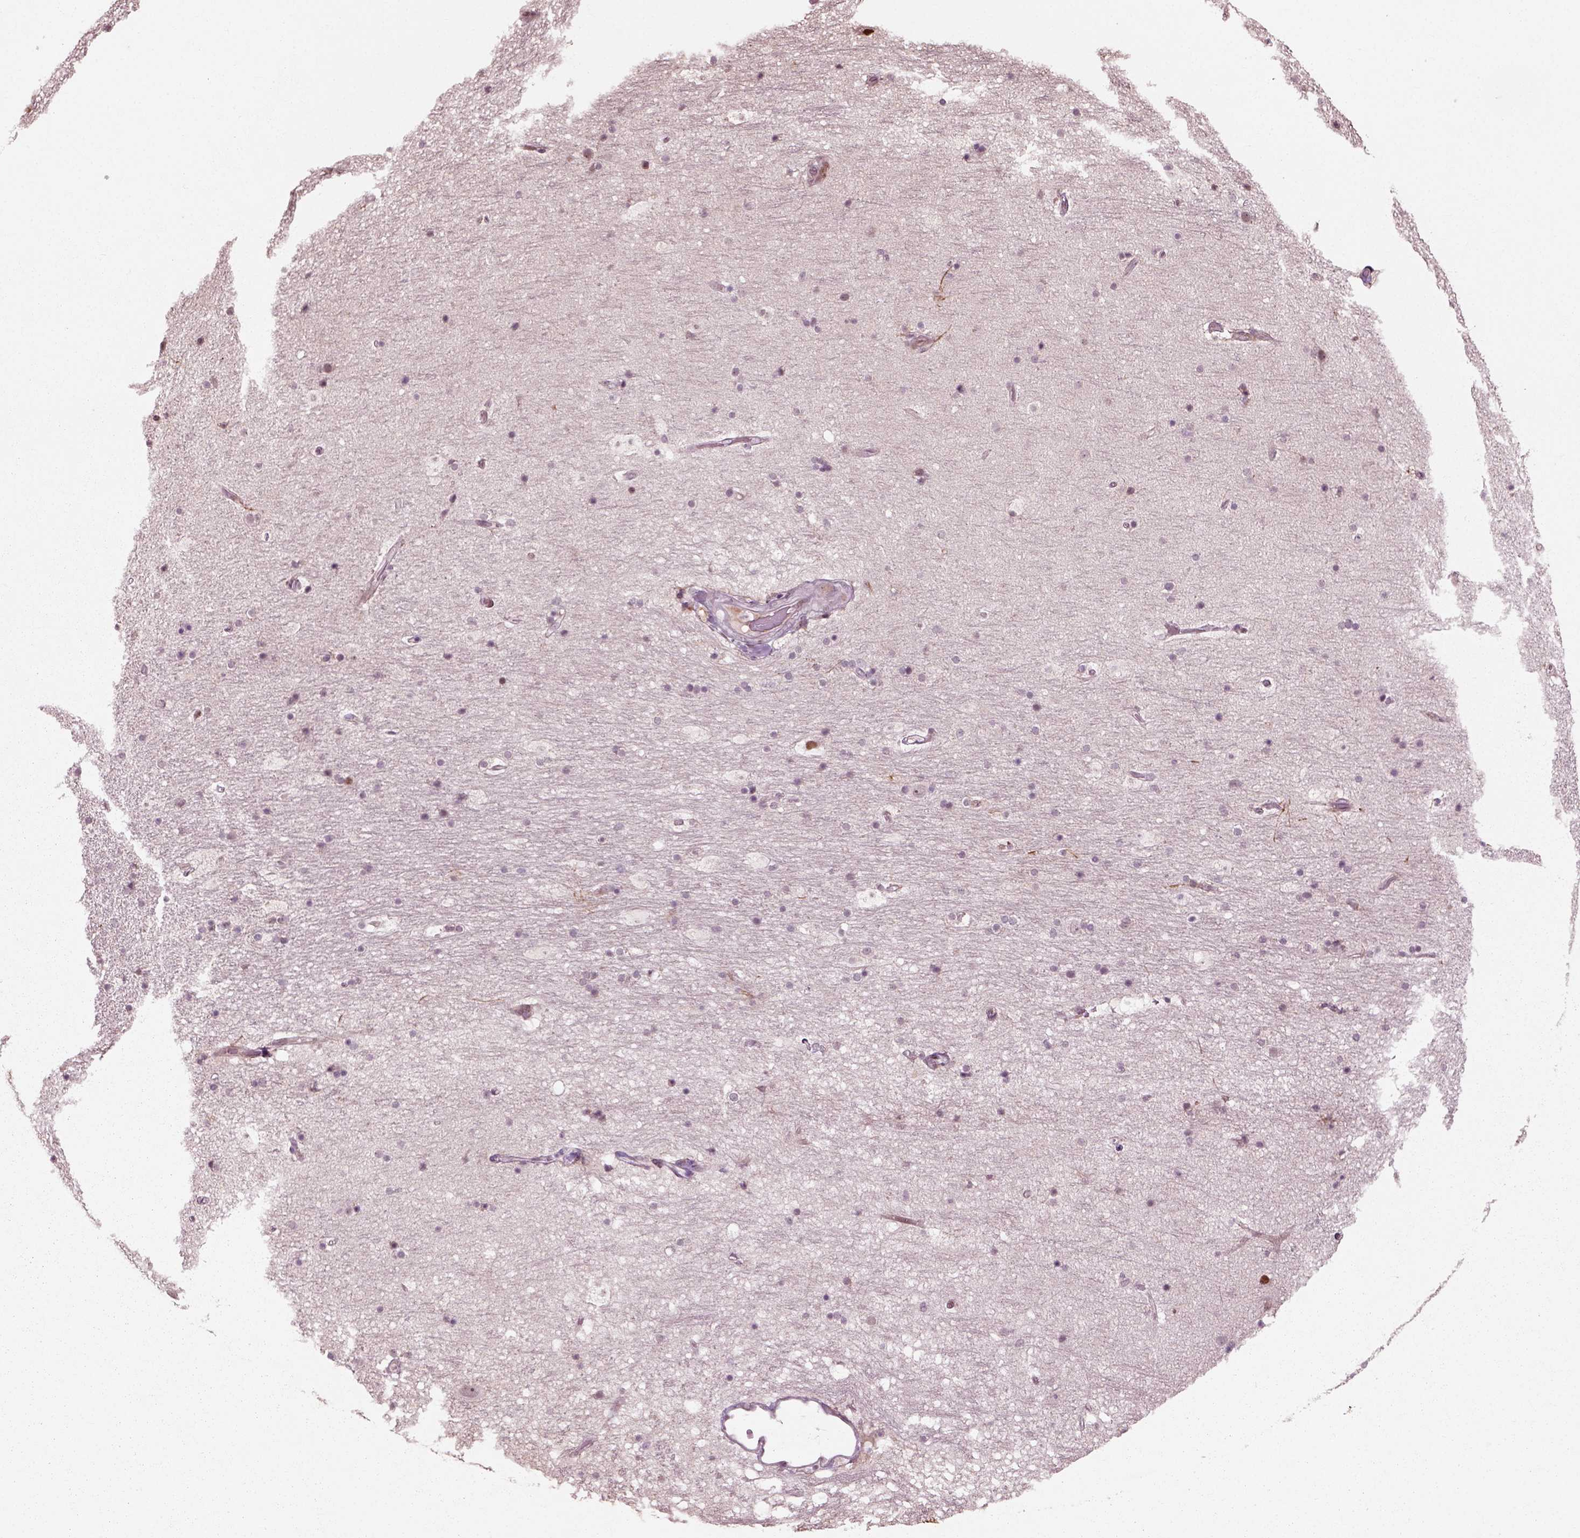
{"staining": {"intensity": "moderate", "quantity": "<25%", "location": "nuclear"}, "tissue": "hippocampus", "cell_type": "Glial cells", "image_type": "normal", "snomed": [{"axis": "morphology", "description": "Normal tissue, NOS"}, {"axis": "topography", "description": "Hippocampus"}], "caption": "Normal hippocampus was stained to show a protein in brown. There is low levels of moderate nuclear positivity in approximately <25% of glial cells.", "gene": "CDC14A", "patient": {"sex": "male", "age": 51}}